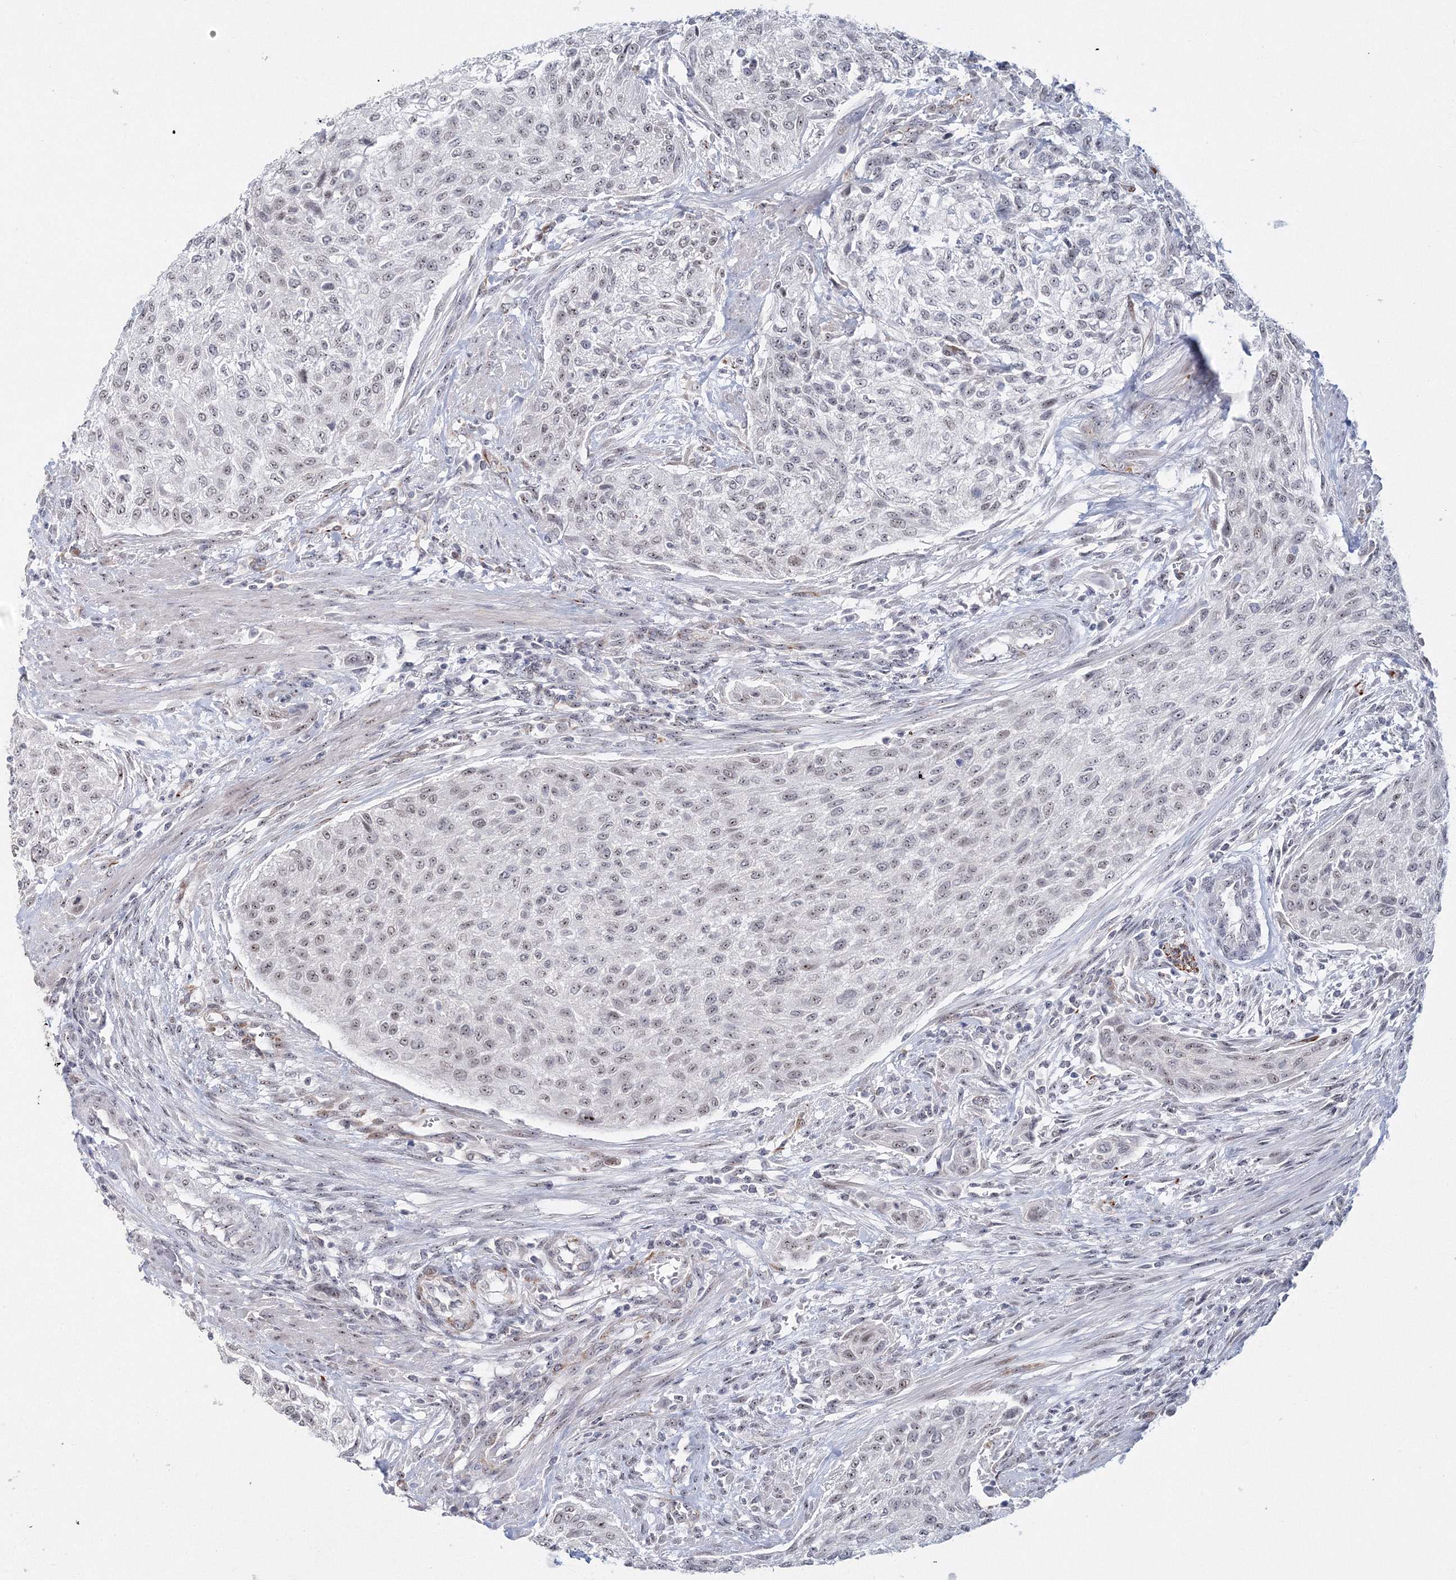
{"staining": {"intensity": "weak", "quantity": "25%-75%", "location": "nuclear"}, "tissue": "urothelial cancer", "cell_type": "Tumor cells", "image_type": "cancer", "snomed": [{"axis": "morphology", "description": "Urothelial carcinoma, High grade"}, {"axis": "topography", "description": "Urinary bladder"}], "caption": "This is a histology image of IHC staining of urothelial carcinoma (high-grade), which shows weak staining in the nuclear of tumor cells.", "gene": "SIRT7", "patient": {"sex": "male", "age": 35}}